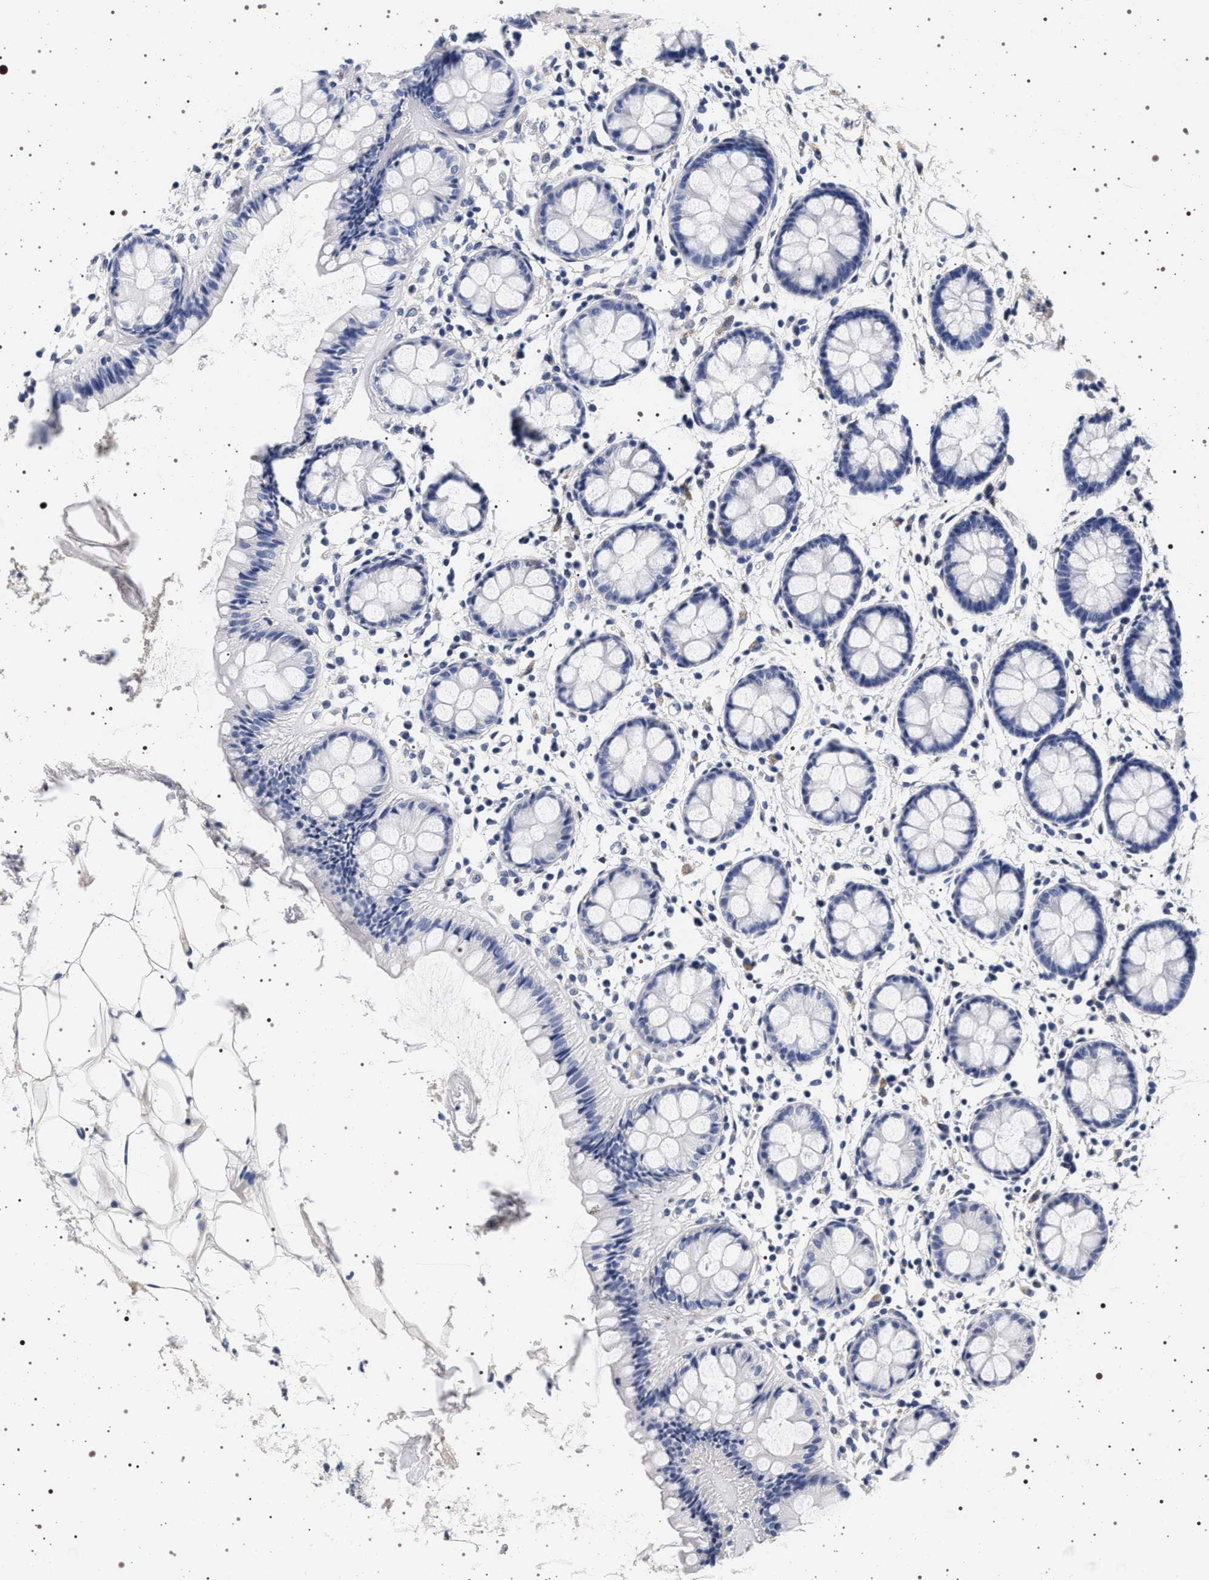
{"staining": {"intensity": "negative", "quantity": "none", "location": "none"}, "tissue": "rectum", "cell_type": "Glandular cells", "image_type": "normal", "snomed": [{"axis": "morphology", "description": "Normal tissue, NOS"}, {"axis": "topography", "description": "Rectum"}], "caption": "This is a histopathology image of IHC staining of benign rectum, which shows no staining in glandular cells. The staining was performed using DAB to visualize the protein expression in brown, while the nuclei were stained in blue with hematoxylin (Magnification: 20x).", "gene": "MAPK10", "patient": {"sex": "female", "age": 66}}